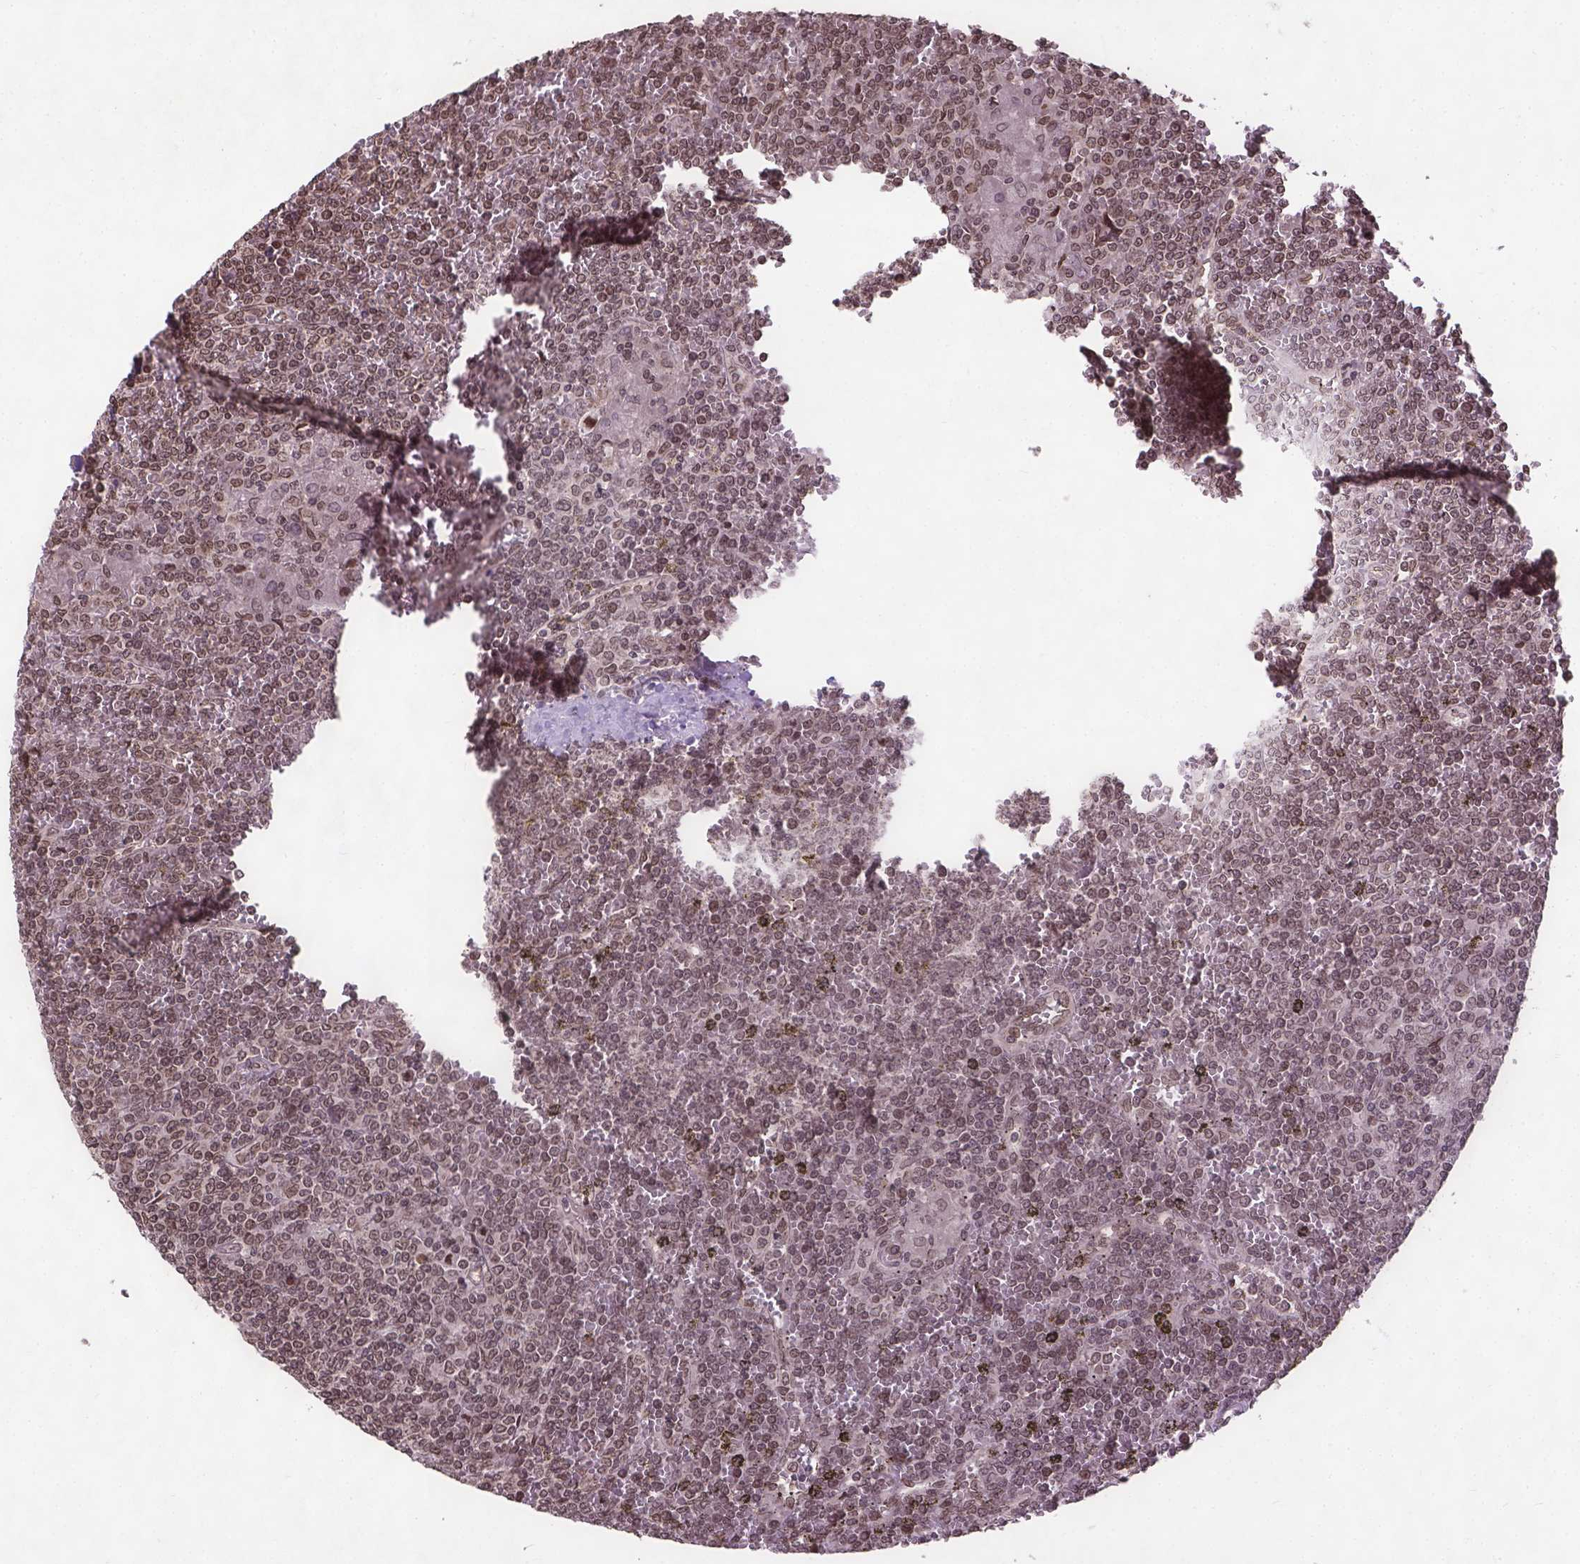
{"staining": {"intensity": "moderate", "quantity": ">75%", "location": "nuclear"}, "tissue": "lymphoma", "cell_type": "Tumor cells", "image_type": "cancer", "snomed": [{"axis": "morphology", "description": "Malignant lymphoma, non-Hodgkin's type, Low grade"}, {"axis": "topography", "description": "Spleen"}], "caption": "The photomicrograph demonstrates a brown stain indicating the presence of a protein in the nuclear of tumor cells in lymphoma. The staining was performed using DAB (3,3'-diaminobenzidine), with brown indicating positive protein expression. Nuclei are stained blue with hematoxylin.", "gene": "BANF1", "patient": {"sex": "female", "age": 19}}